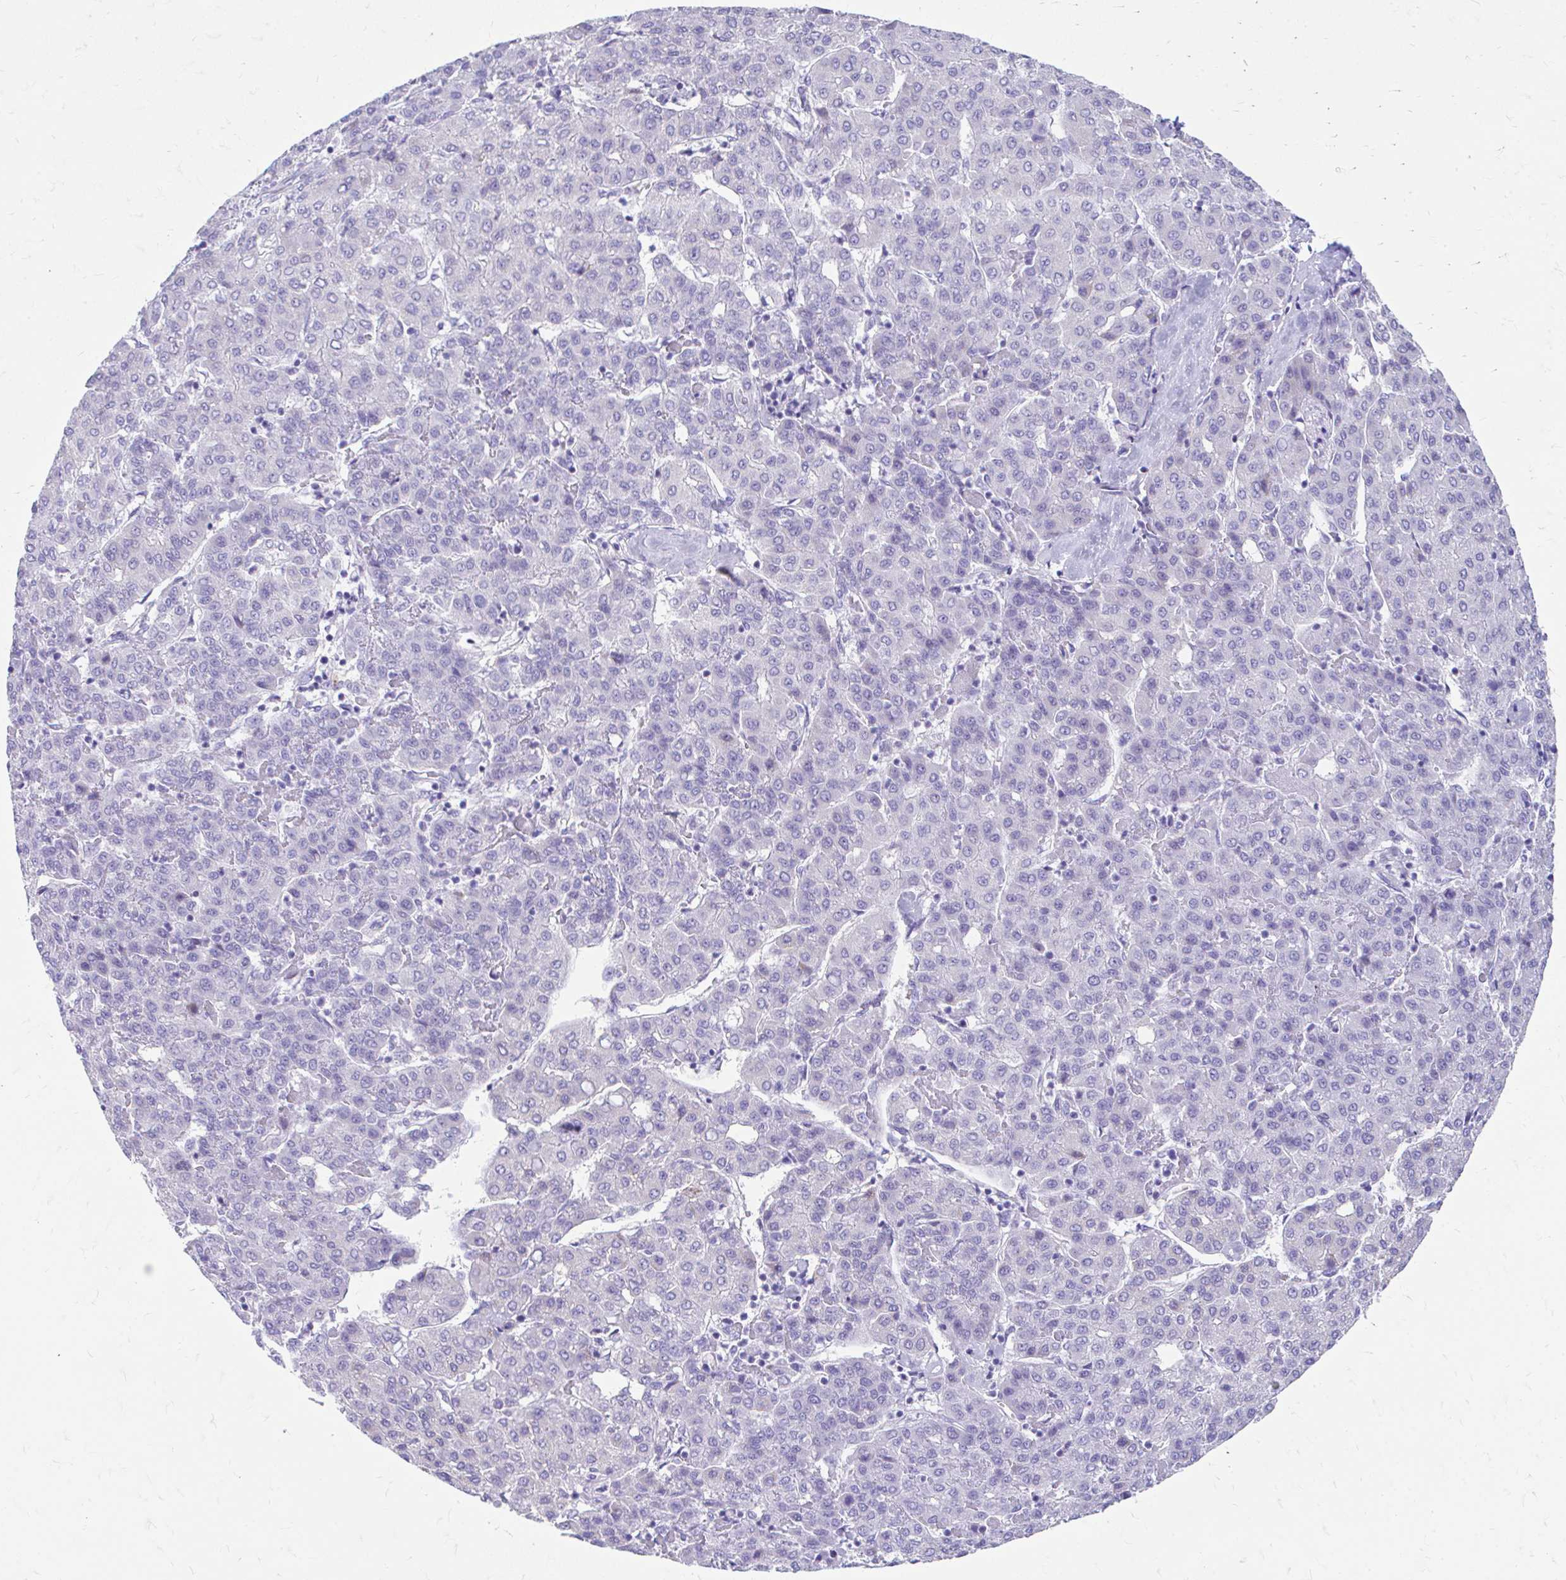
{"staining": {"intensity": "negative", "quantity": "none", "location": "none"}, "tissue": "liver cancer", "cell_type": "Tumor cells", "image_type": "cancer", "snomed": [{"axis": "morphology", "description": "Carcinoma, Hepatocellular, NOS"}, {"axis": "topography", "description": "Liver"}], "caption": "Liver hepatocellular carcinoma was stained to show a protein in brown. There is no significant positivity in tumor cells.", "gene": "KRIT1", "patient": {"sex": "male", "age": 65}}